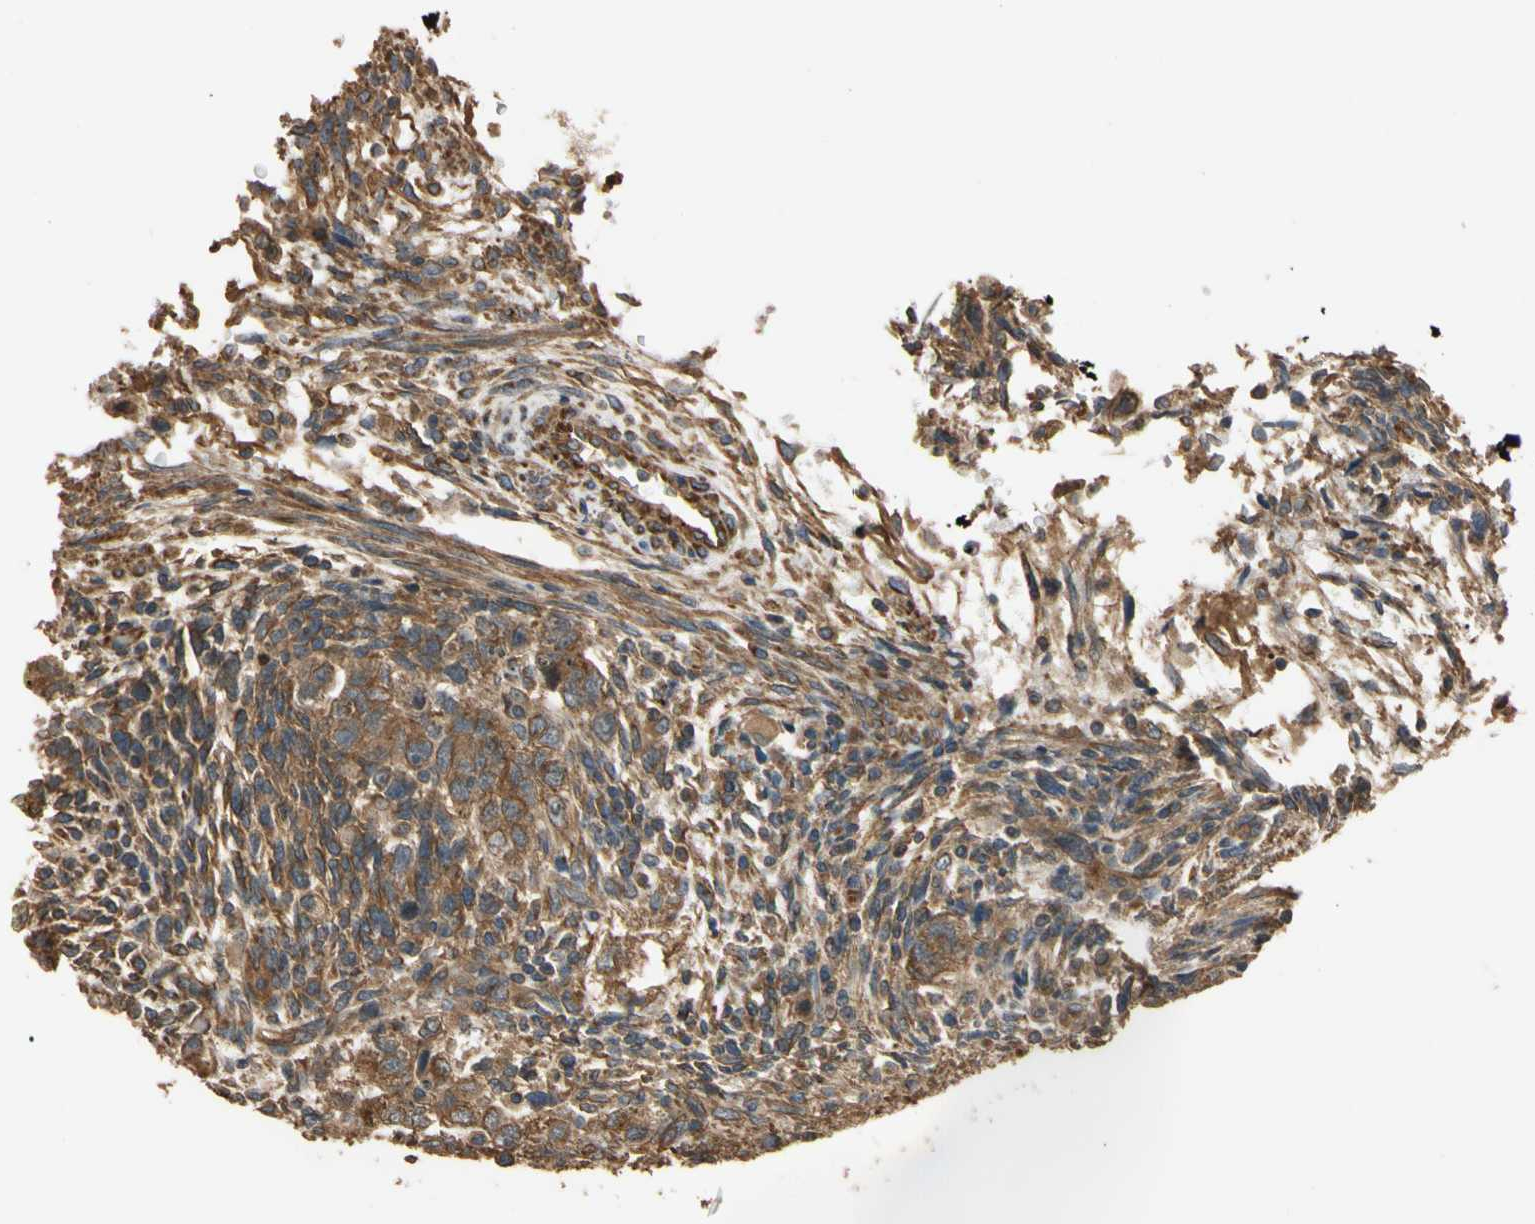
{"staining": {"intensity": "moderate", "quantity": ">75%", "location": "cytoplasmic/membranous"}, "tissue": "testis cancer", "cell_type": "Tumor cells", "image_type": "cancer", "snomed": [{"axis": "morphology", "description": "Normal tissue, NOS"}, {"axis": "morphology", "description": "Carcinoma, Embryonal, NOS"}, {"axis": "topography", "description": "Testis"}], "caption": "DAB (3,3'-diaminobenzidine) immunohistochemical staining of testis embryonal carcinoma displays moderate cytoplasmic/membranous protein positivity in about >75% of tumor cells.", "gene": "MGRN1", "patient": {"sex": "male", "age": 36}}